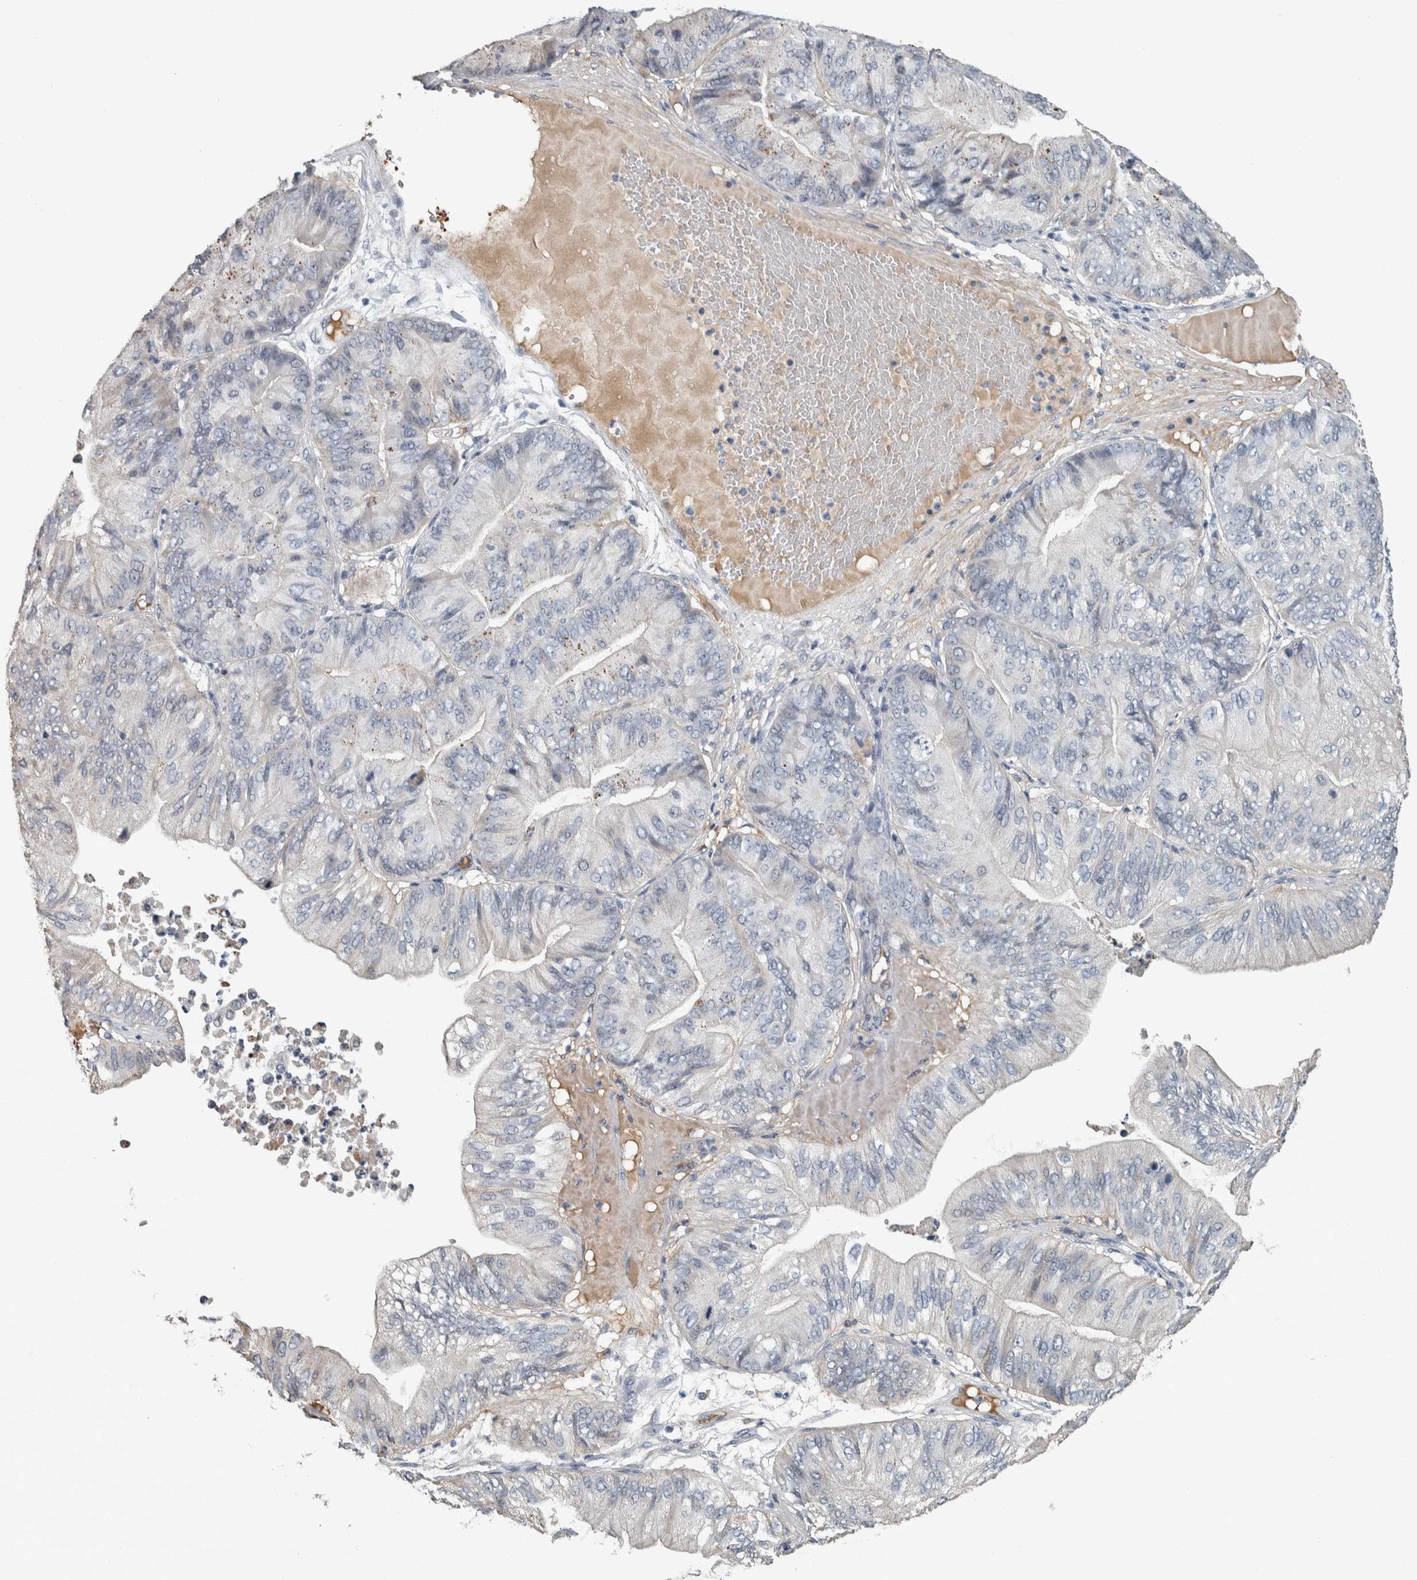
{"staining": {"intensity": "weak", "quantity": "<25%", "location": "cytoplasmic/membranous"}, "tissue": "ovarian cancer", "cell_type": "Tumor cells", "image_type": "cancer", "snomed": [{"axis": "morphology", "description": "Cystadenocarcinoma, mucinous, NOS"}, {"axis": "topography", "description": "Ovary"}], "caption": "Human ovarian cancer stained for a protein using immunohistochemistry demonstrates no expression in tumor cells.", "gene": "CAVIN4", "patient": {"sex": "female", "age": 61}}